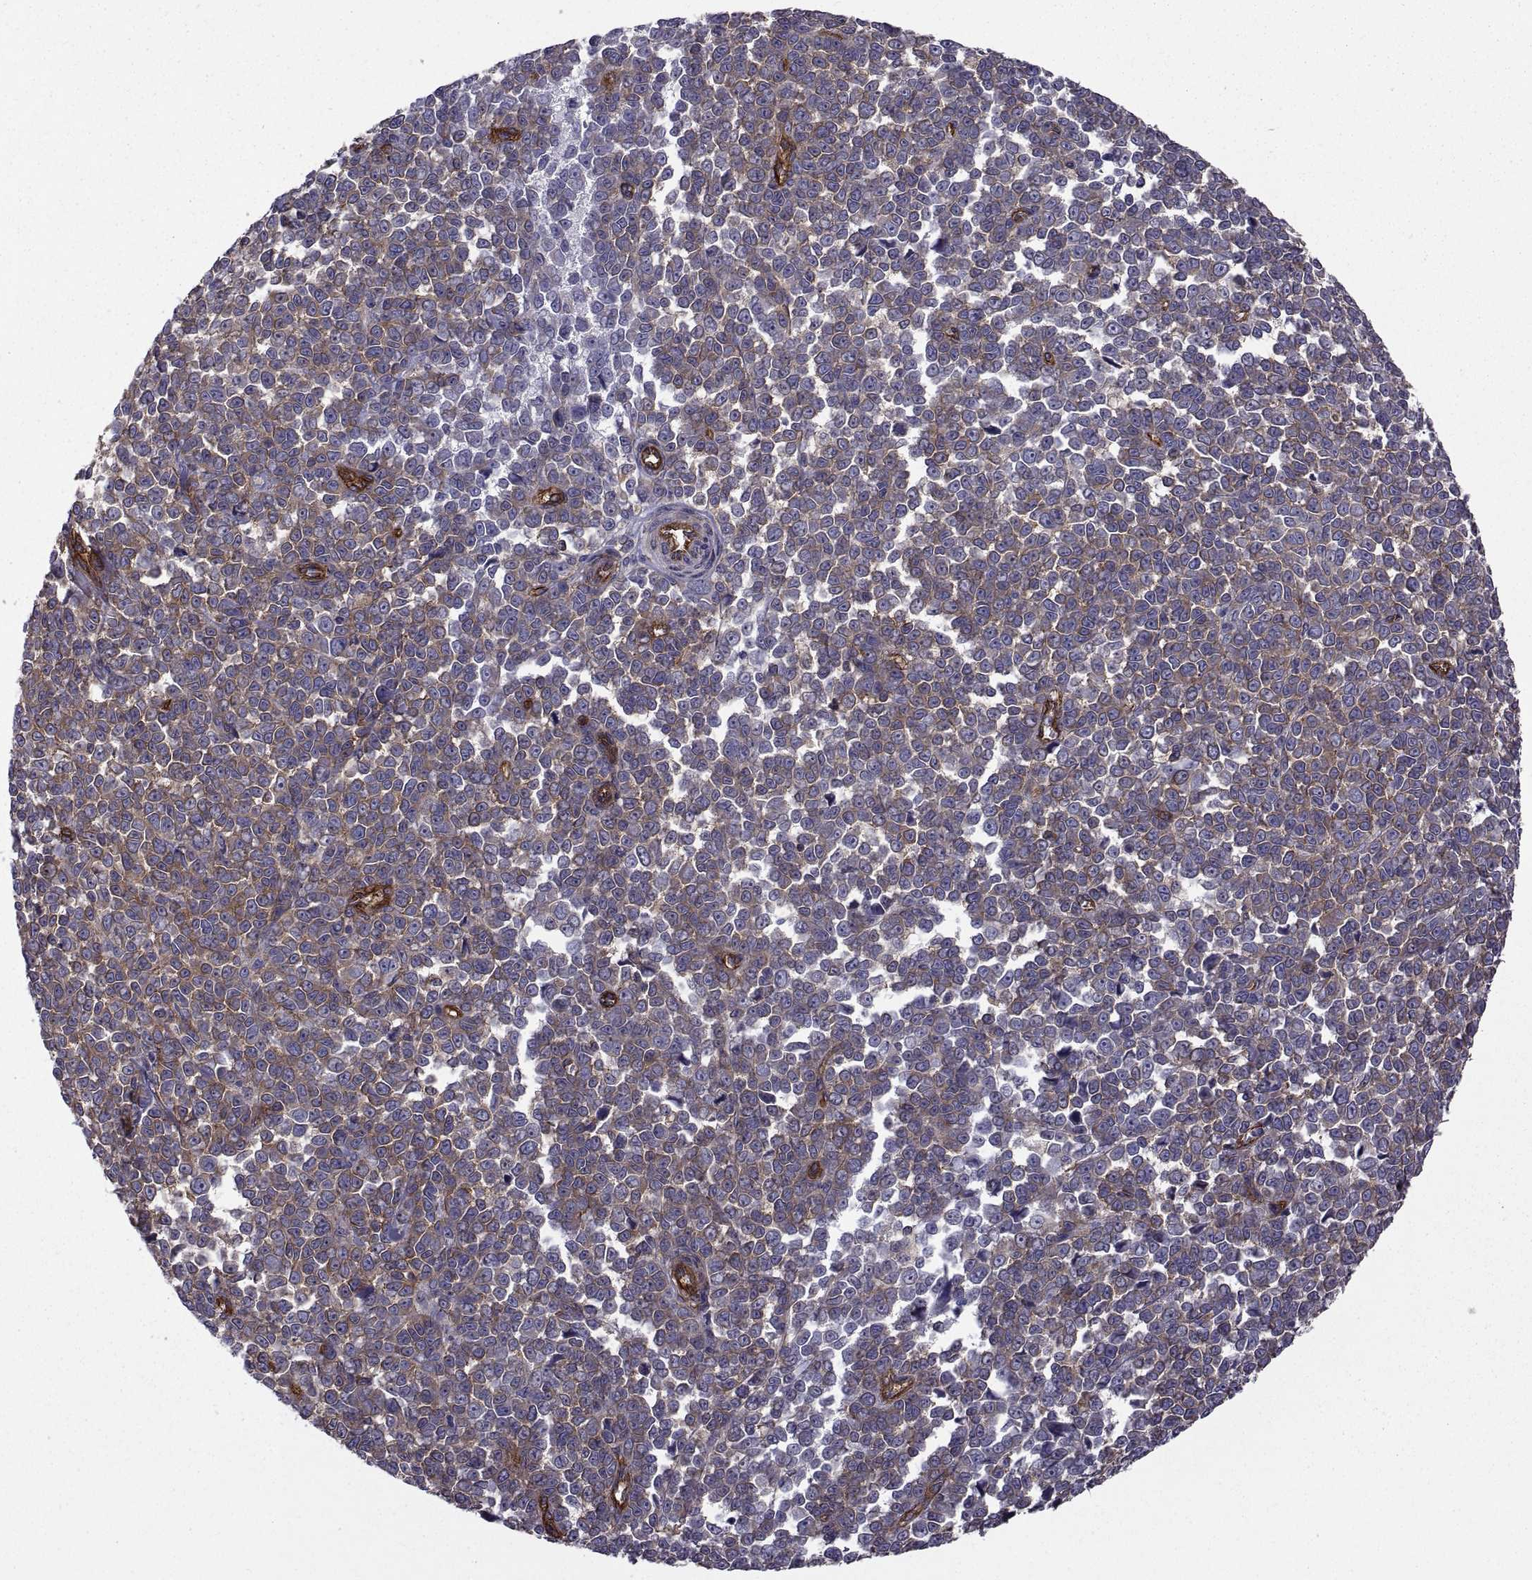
{"staining": {"intensity": "negative", "quantity": "none", "location": "none"}, "tissue": "melanoma", "cell_type": "Tumor cells", "image_type": "cancer", "snomed": [{"axis": "morphology", "description": "Malignant melanoma, NOS"}, {"axis": "topography", "description": "Skin"}], "caption": "An immunohistochemistry (IHC) photomicrograph of melanoma is shown. There is no staining in tumor cells of melanoma.", "gene": "MYH9", "patient": {"sex": "female", "age": 95}}